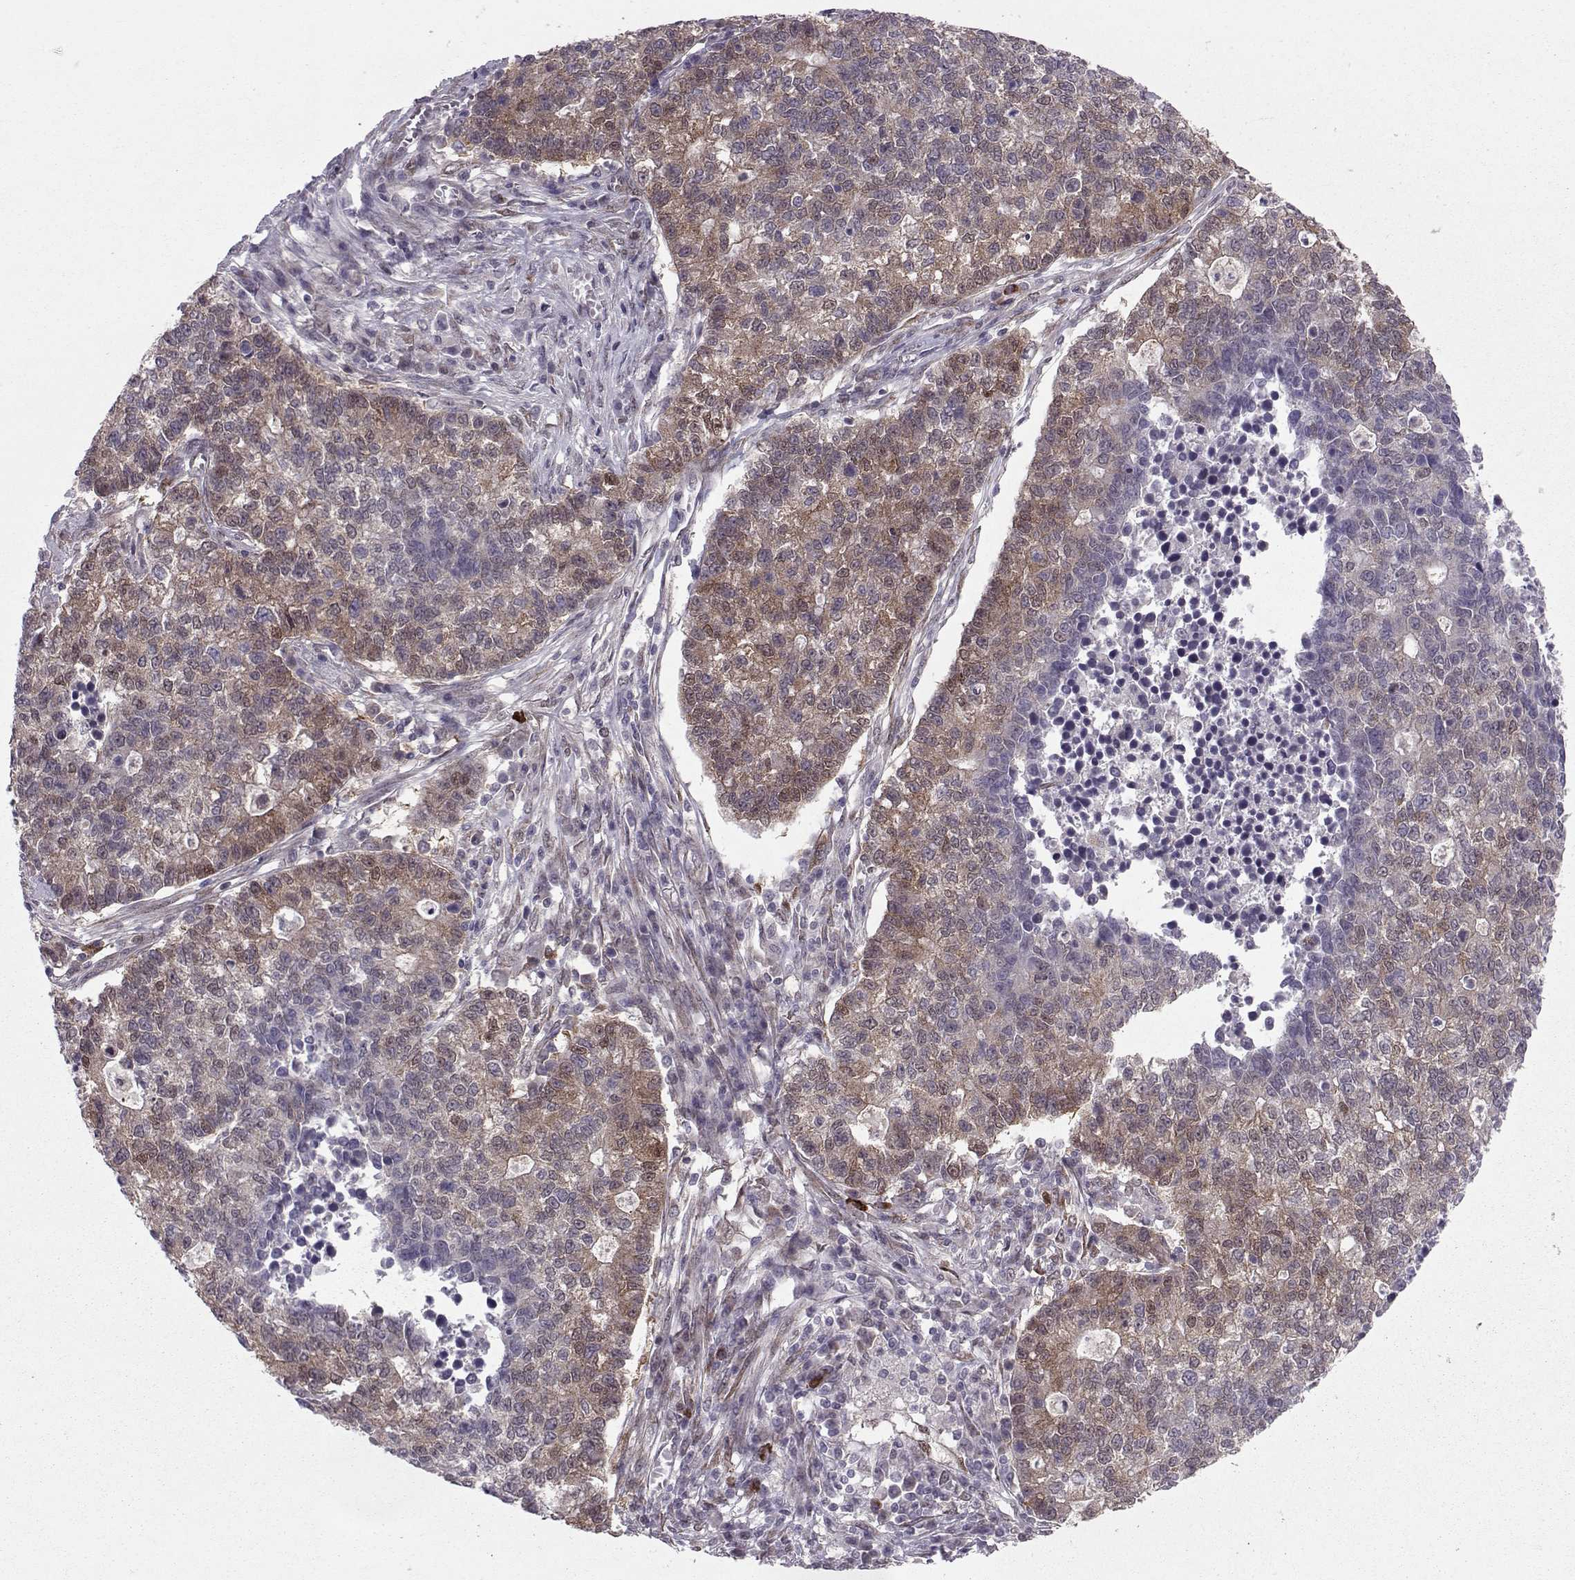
{"staining": {"intensity": "moderate", "quantity": "25%-75%", "location": "cytoplasmic/membranous,nuclear"}, "tissue": "lung cancer", "cell_type": "Tumor cells", "image_type": "cancer", "snomed": [{"axis": "morphology", "description": "Adenocarcinoma, NOS"}, {"axis": "topography", "description": "Lung"}], "caption": "Lung cancer (adenocarcinoma) stained for a protein demonstrates moderate cytoplasmic/membranous and nuclear positivity in tumor cells.", "gene": "CDK4", "patient": {"sex": "male", "age": 57}}